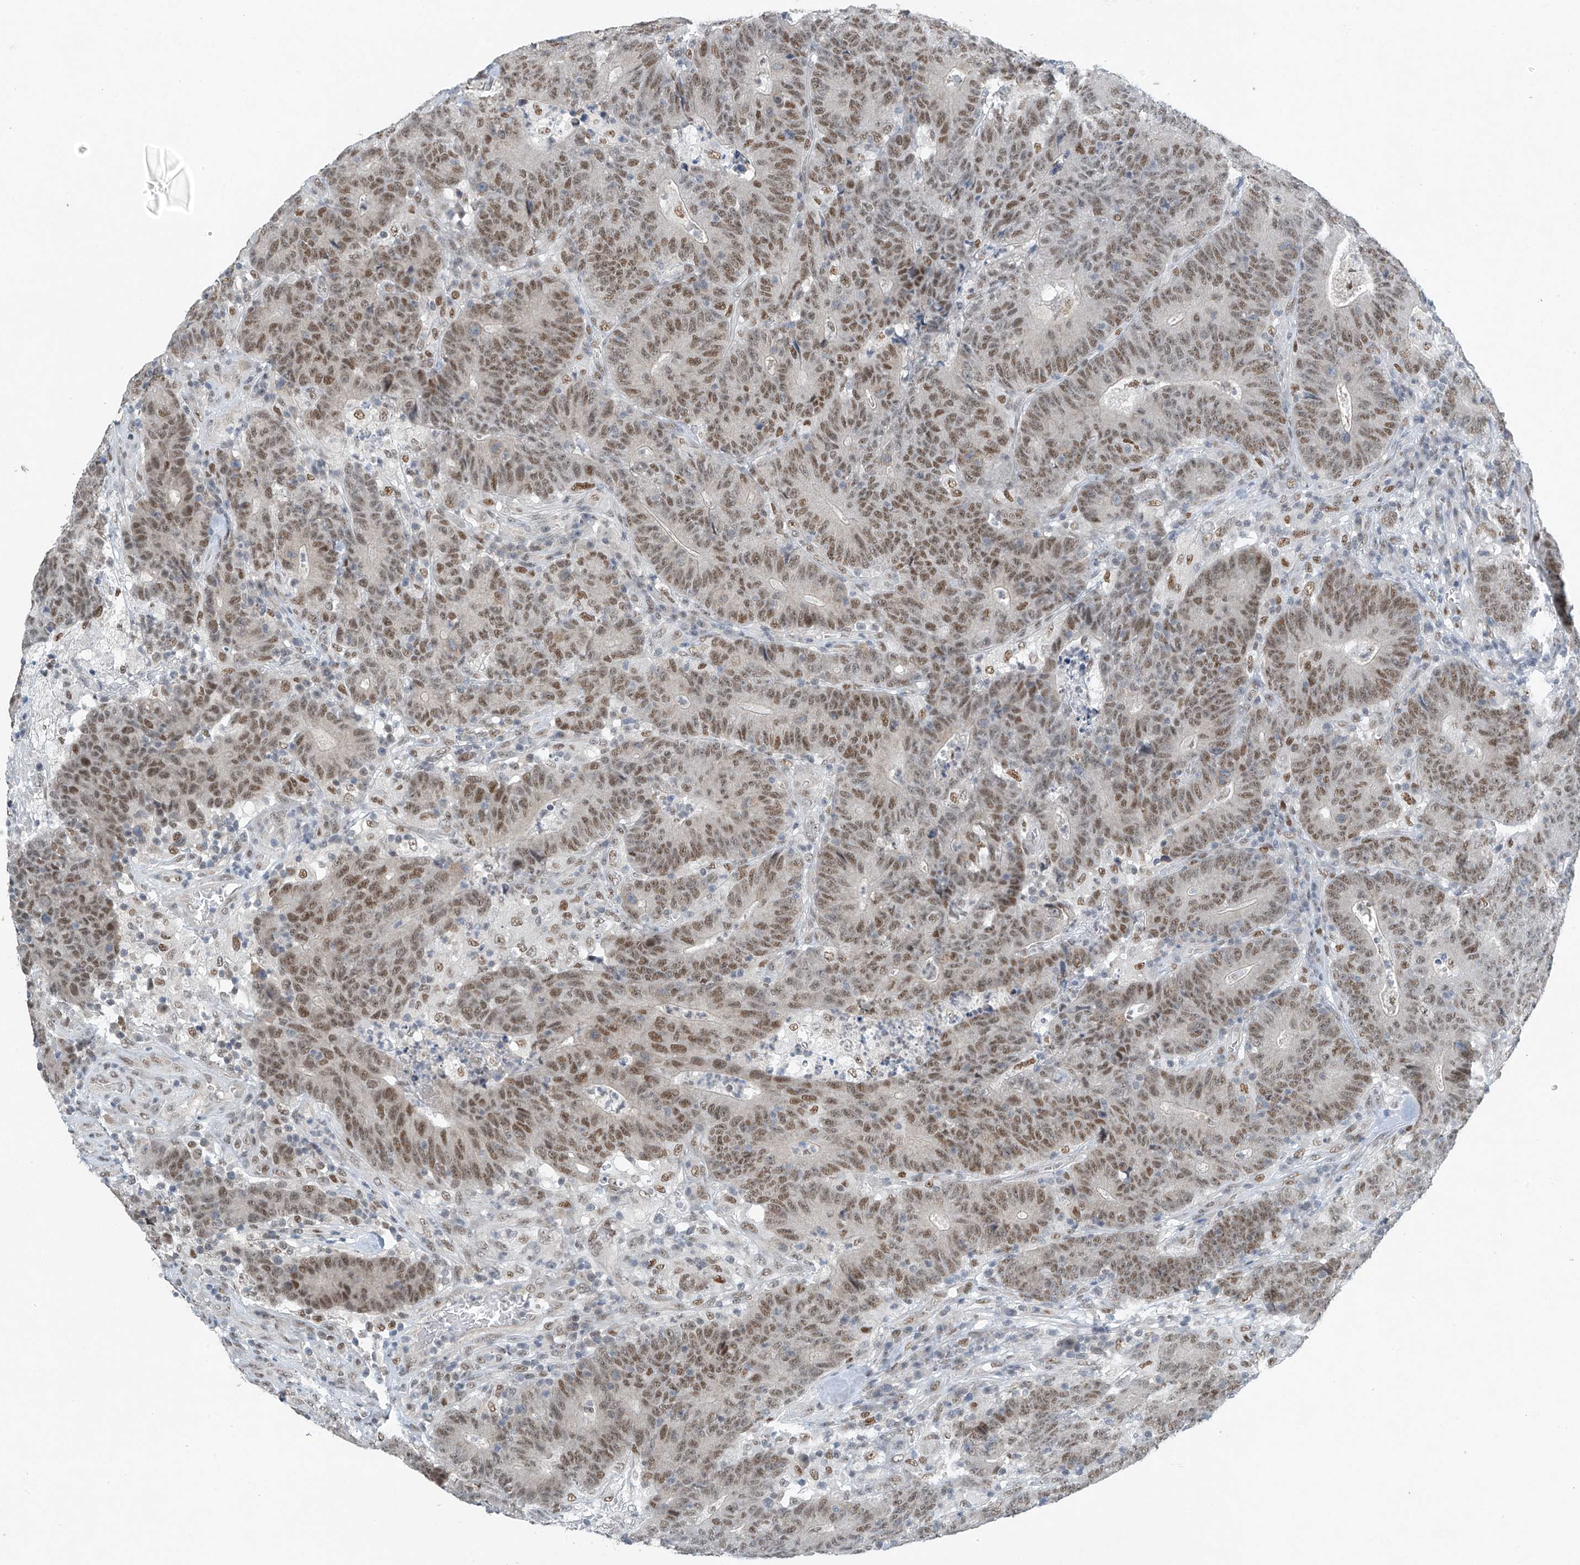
{"staining": {"intensity": "moderate", "quantity": ">75%", "location": "nuclear"}, "tissue": "colorectal cancer", "cell_type": "Tumor cells", "image_type": "cancer", "snomed": [{"axis": "morphology", "description": "Normal tissue, NOS"}, {"axis": "morphology", "description": "Adenocarcinoma, NOS"}, {"axis": "topography", "description": "Colon"}], "caption": "High-magnification brightfield microscopy of colorectal cancer stained with DAB (brown) and counterstained with hematoxylin (blue). tumor cells exhibit moderate nuclear positivity is seen in approximately>75% of cells.", "gene": "TAF8", "patient": {"sex": "female", "age": 75}}